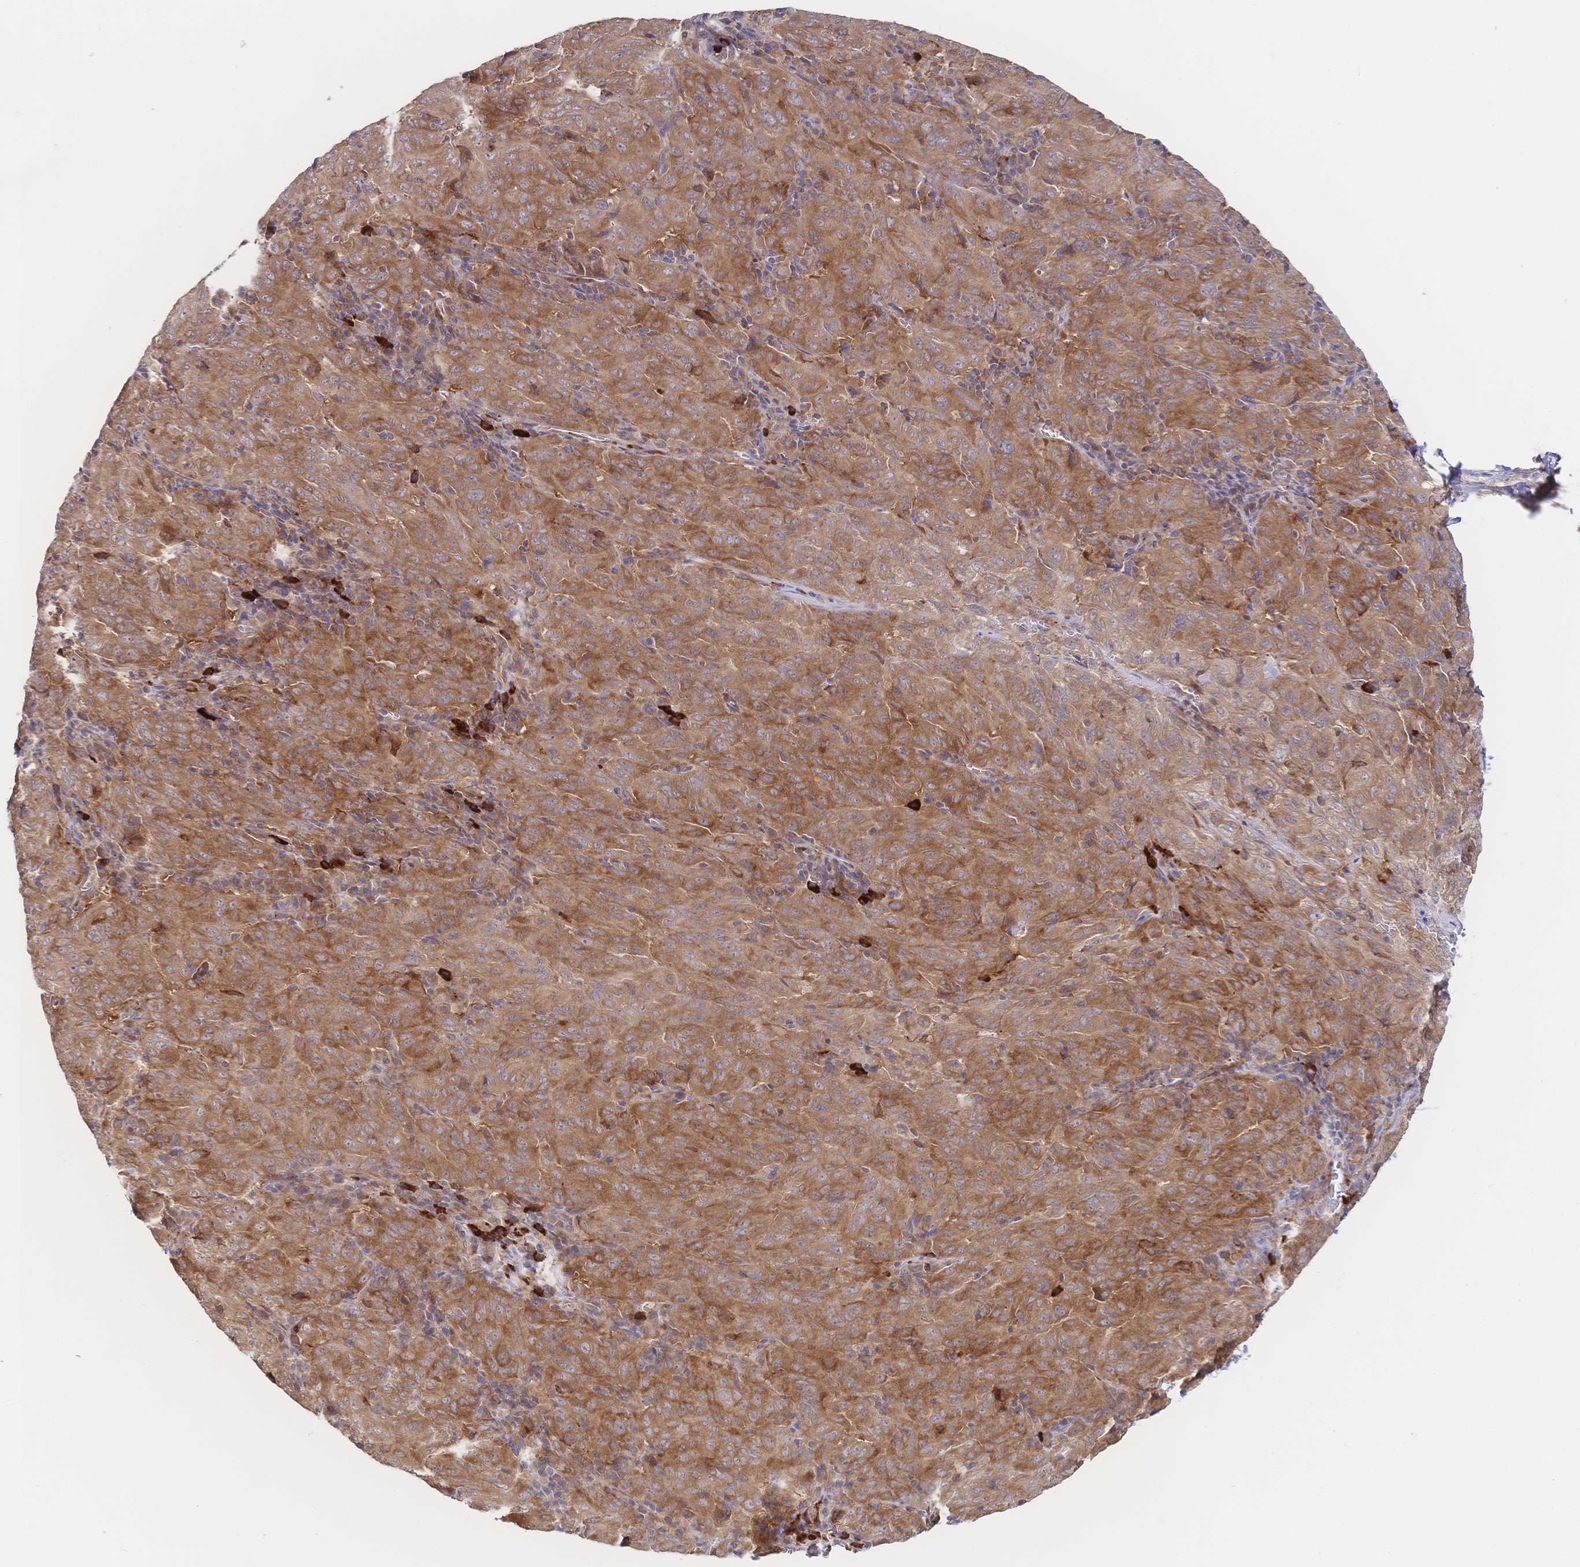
{"staining": {"intensity": "moderate", "quantity": ">75%", "location": "cytoplasmic/membranous"}, "tissue": "pancreatic cancer", "cell_type": "Tumor cells", "image_type": "cancer", "snomed": [{"axis": "morphology", "description": "Adenocarcinoma, NOS"}, {"axis": "topography", "description": "Pancreas"}], "caption": "Protein expression analysis of adenocarcinoma (pancreatic) demonstrates moderate cytoplasmic/membranous expression in about >75% of tumor cells.", "gene": "LMO4", "patient": {"sex": "male", "age": 63}}